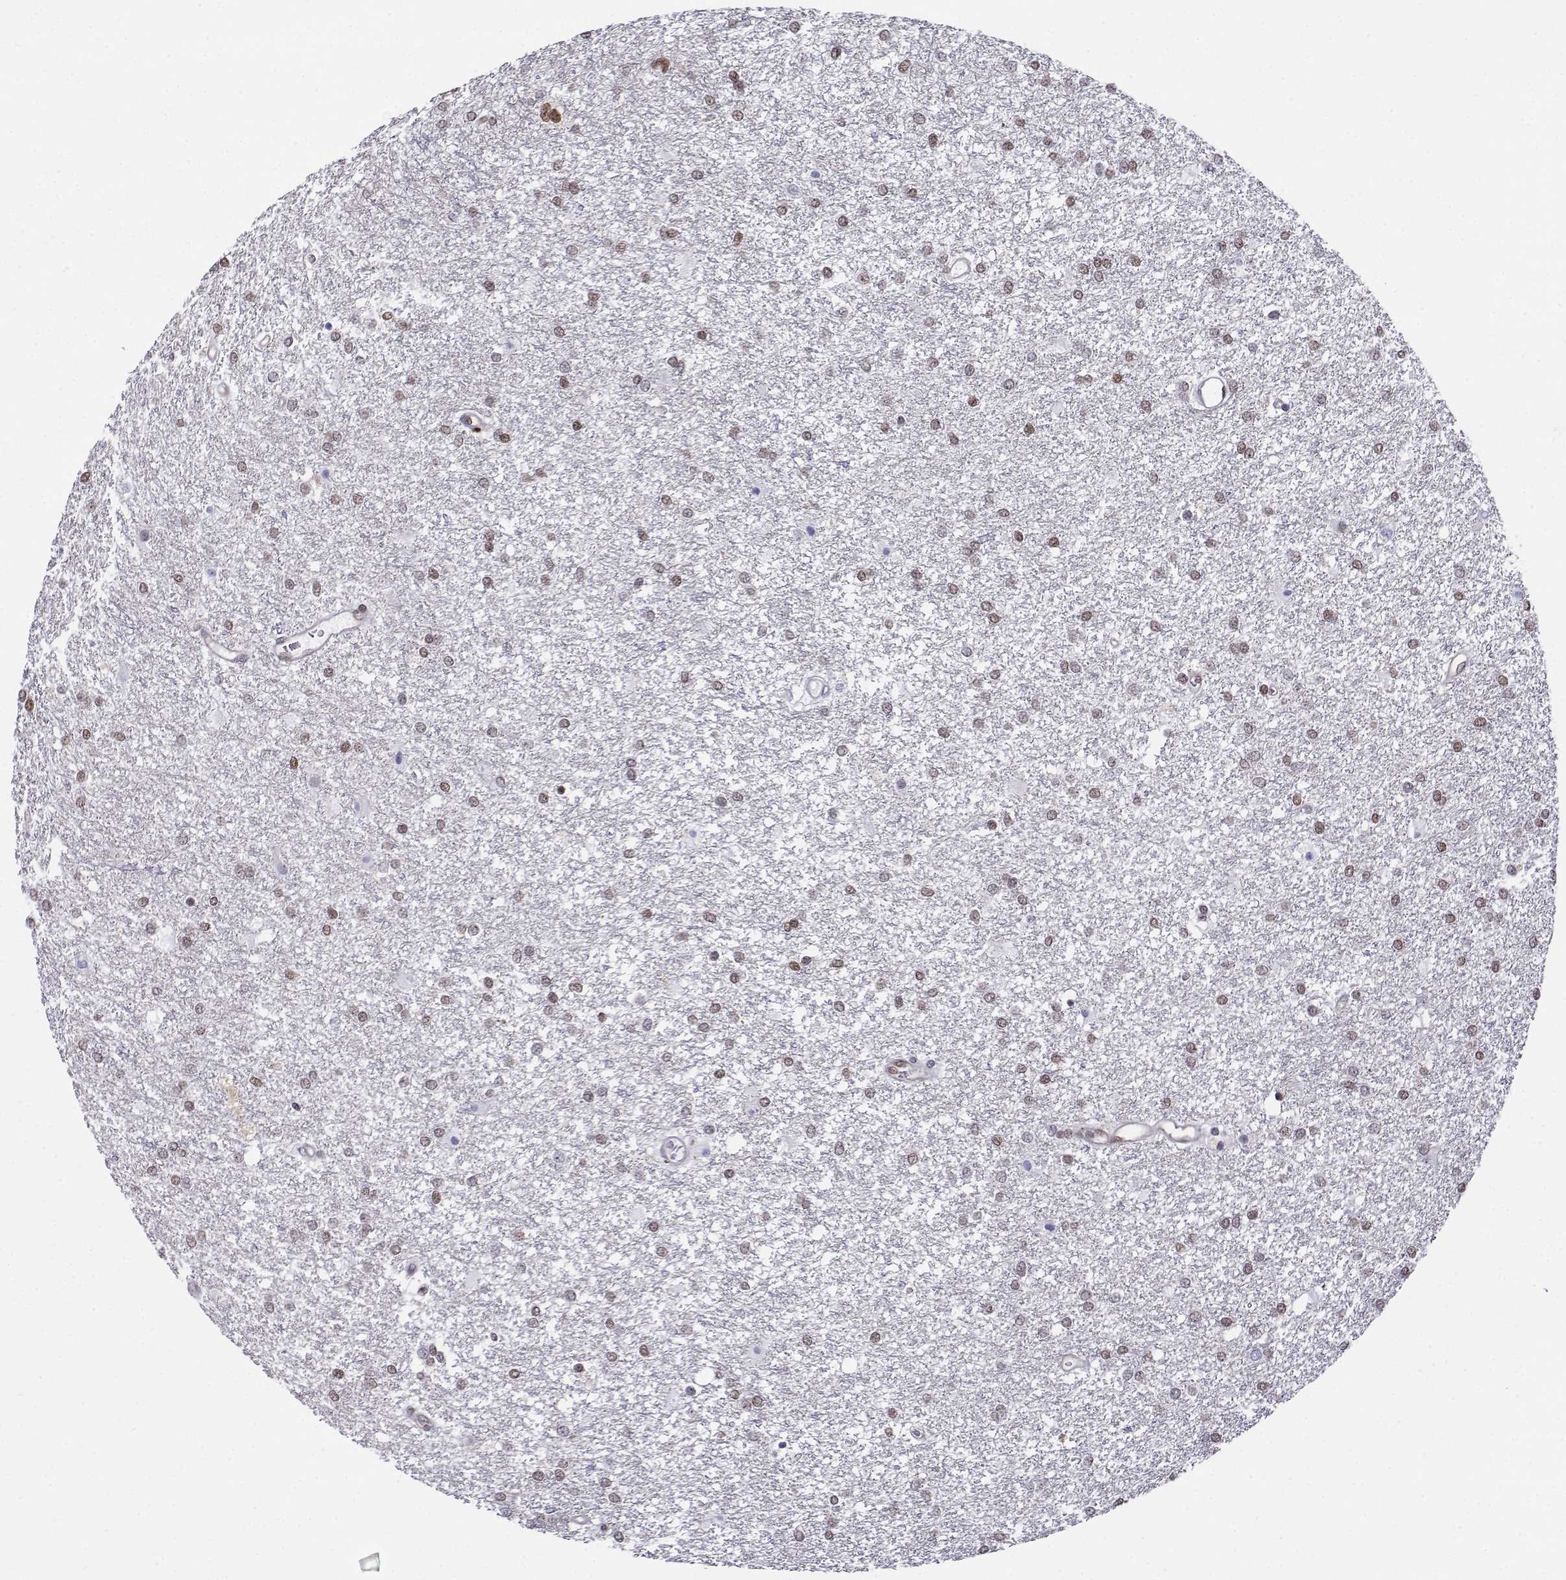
{"staining": {"intensity": "weak", "quantity": "25%-75%", "location": "nuclear"}, "tissue": "glioma", "cell_type": "Tumor cells", "image_type": "cancer", "snomed": [{"axis": "morphology", "description": "Glioma, malignant, High grade"}, {"axis": "topography", "description": "Brain"}], "caption": "Malignant glioma (high-grade) tissue demonstrates weak nuclear positivity in approximately 25%-75% of tumor cells (Stains: DAB in brown, nuclei in blue, Microscopy: brightfield microscopy at high magnification).", "gene": "ERF", "patient": {"sex": "female", "age": 61}}